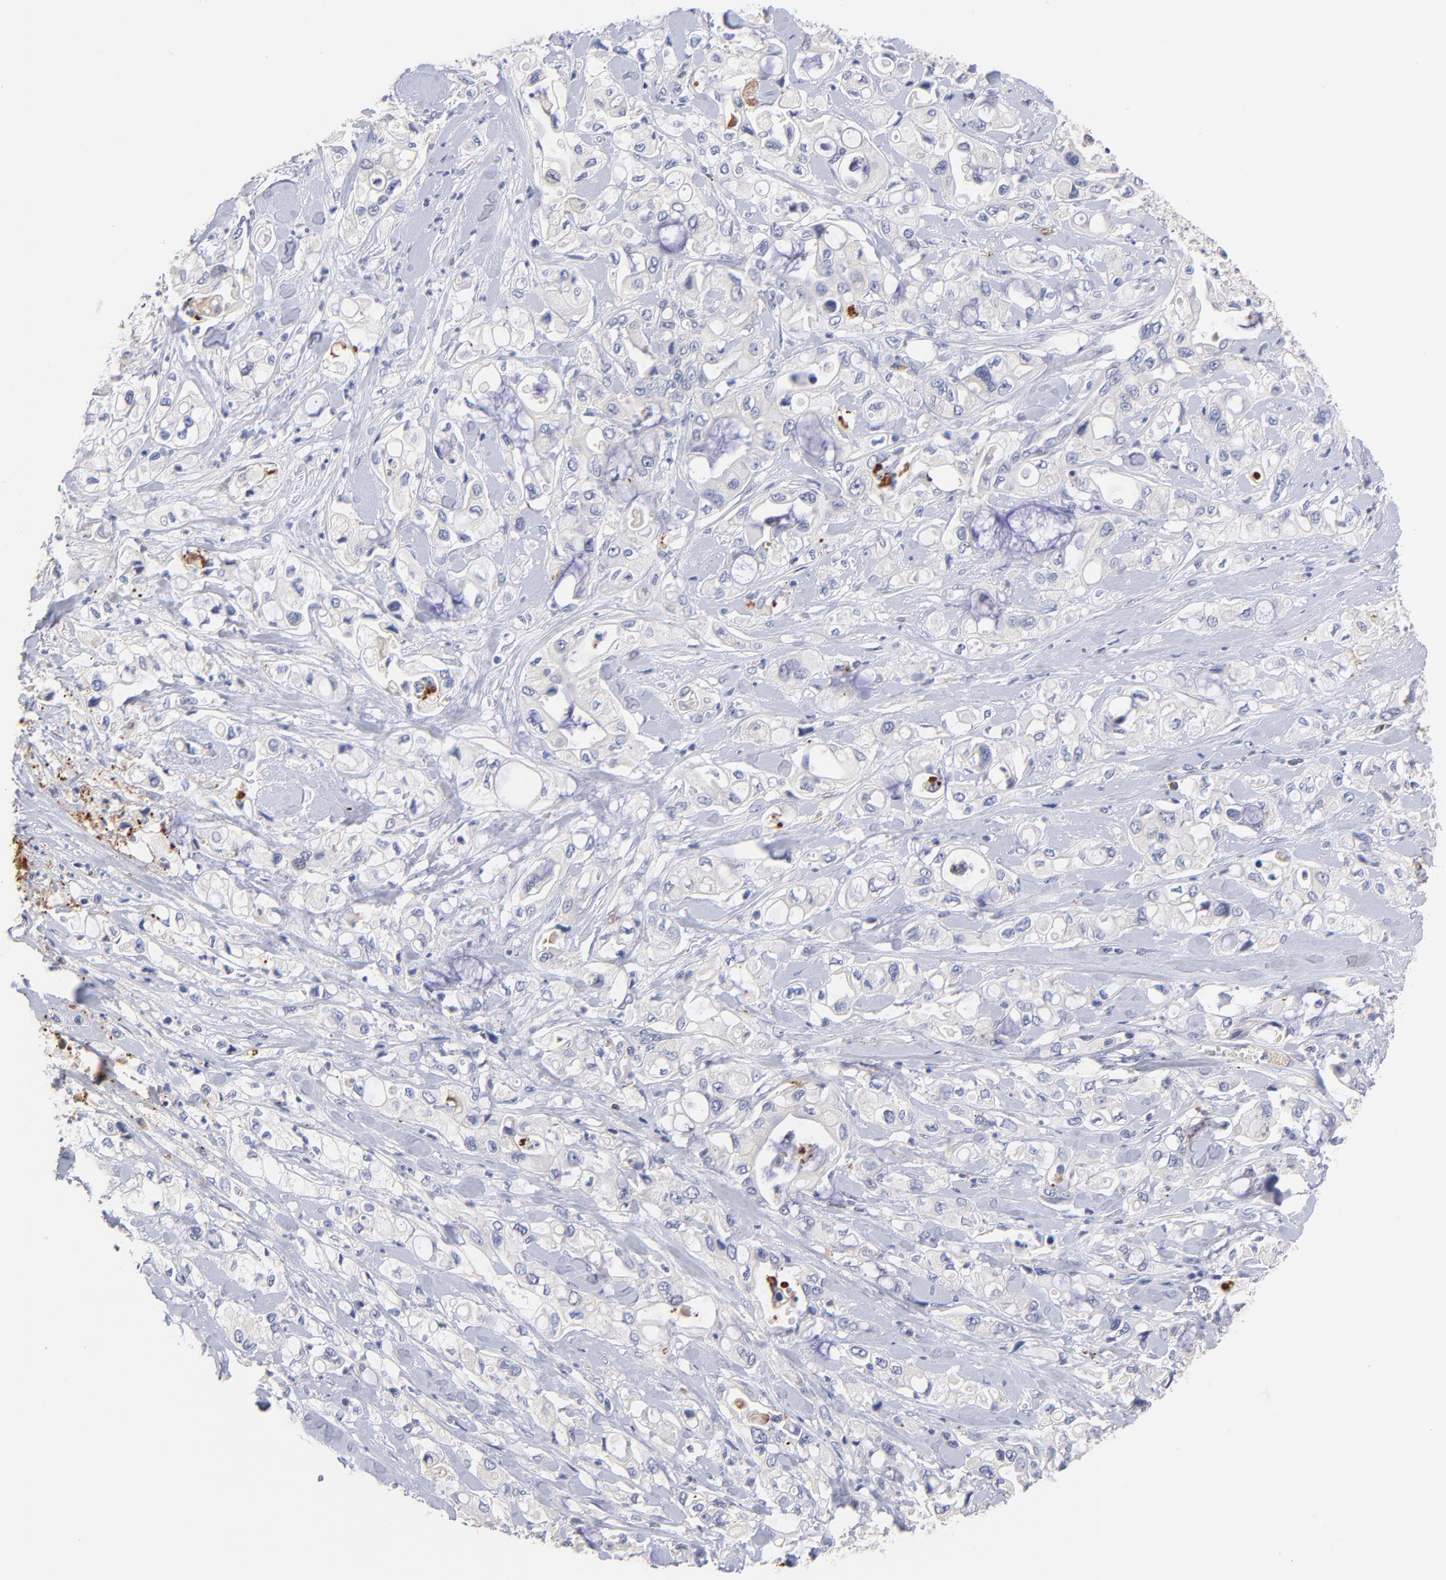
{"staining": {"intensity": "negative", "quantity": "none", "location": "none"}, "tissue": "pancreatic cancer", "cell_type": "Tumor cells", "image_type": "cancer", "snomed": [{"axis": "morphology", "description": "Adenocarcinoma, NOS"}, {"axis": "topography", "description": "Pancreas"}], "caption": "High magnification brightfield microscopy of pancreatic cancer stained with DAB (brown) and counterstained with hematoxylin (blue): tumor cells show no significant positivity.", "gene": "KREMEN2", "patient": {"sex": "male", "age": 70}}